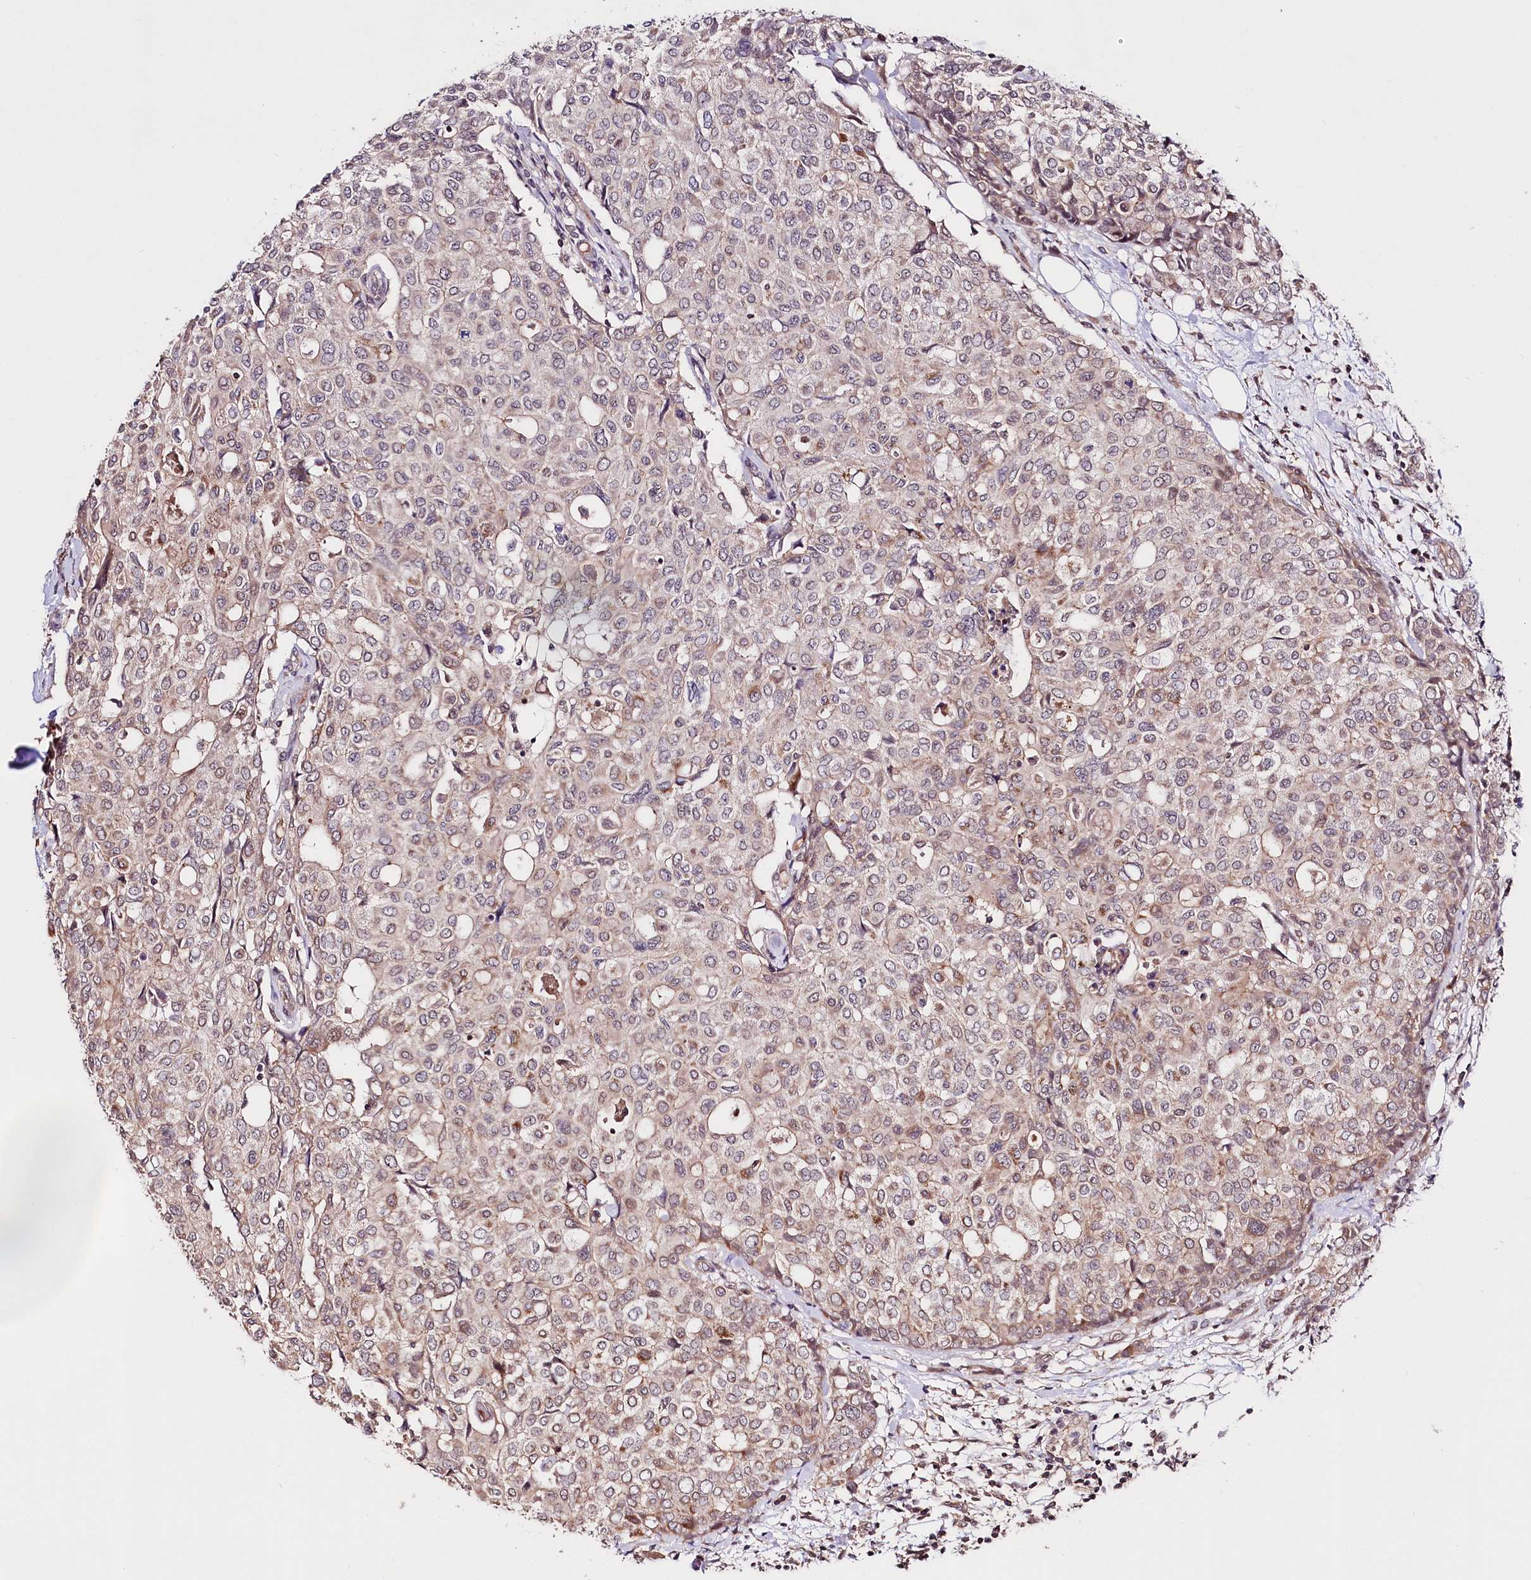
{"staining": {"intensity": "weak", "quantity": ">75%", "location": "cytoplasmic/membranous"}, "tissue": "breast cancer", "cell_type": "Tumor cells", "image_type": "cancer", "snomed": [{"axis": "morphology", "description": "Lobular carcinoma"}, {"axis": "topography", "description": "Breast"}], "caption": "Breast cancer (lobular carcinoma) tissue exhibits weak cytoplasmic/membranous positivity in approximately >75% of tumor cells The protein is shown in brown color, while the nuclei are stained blue.", "gene": "TAFAZZIN", "patient": {"sex": "female", "age": 51}}